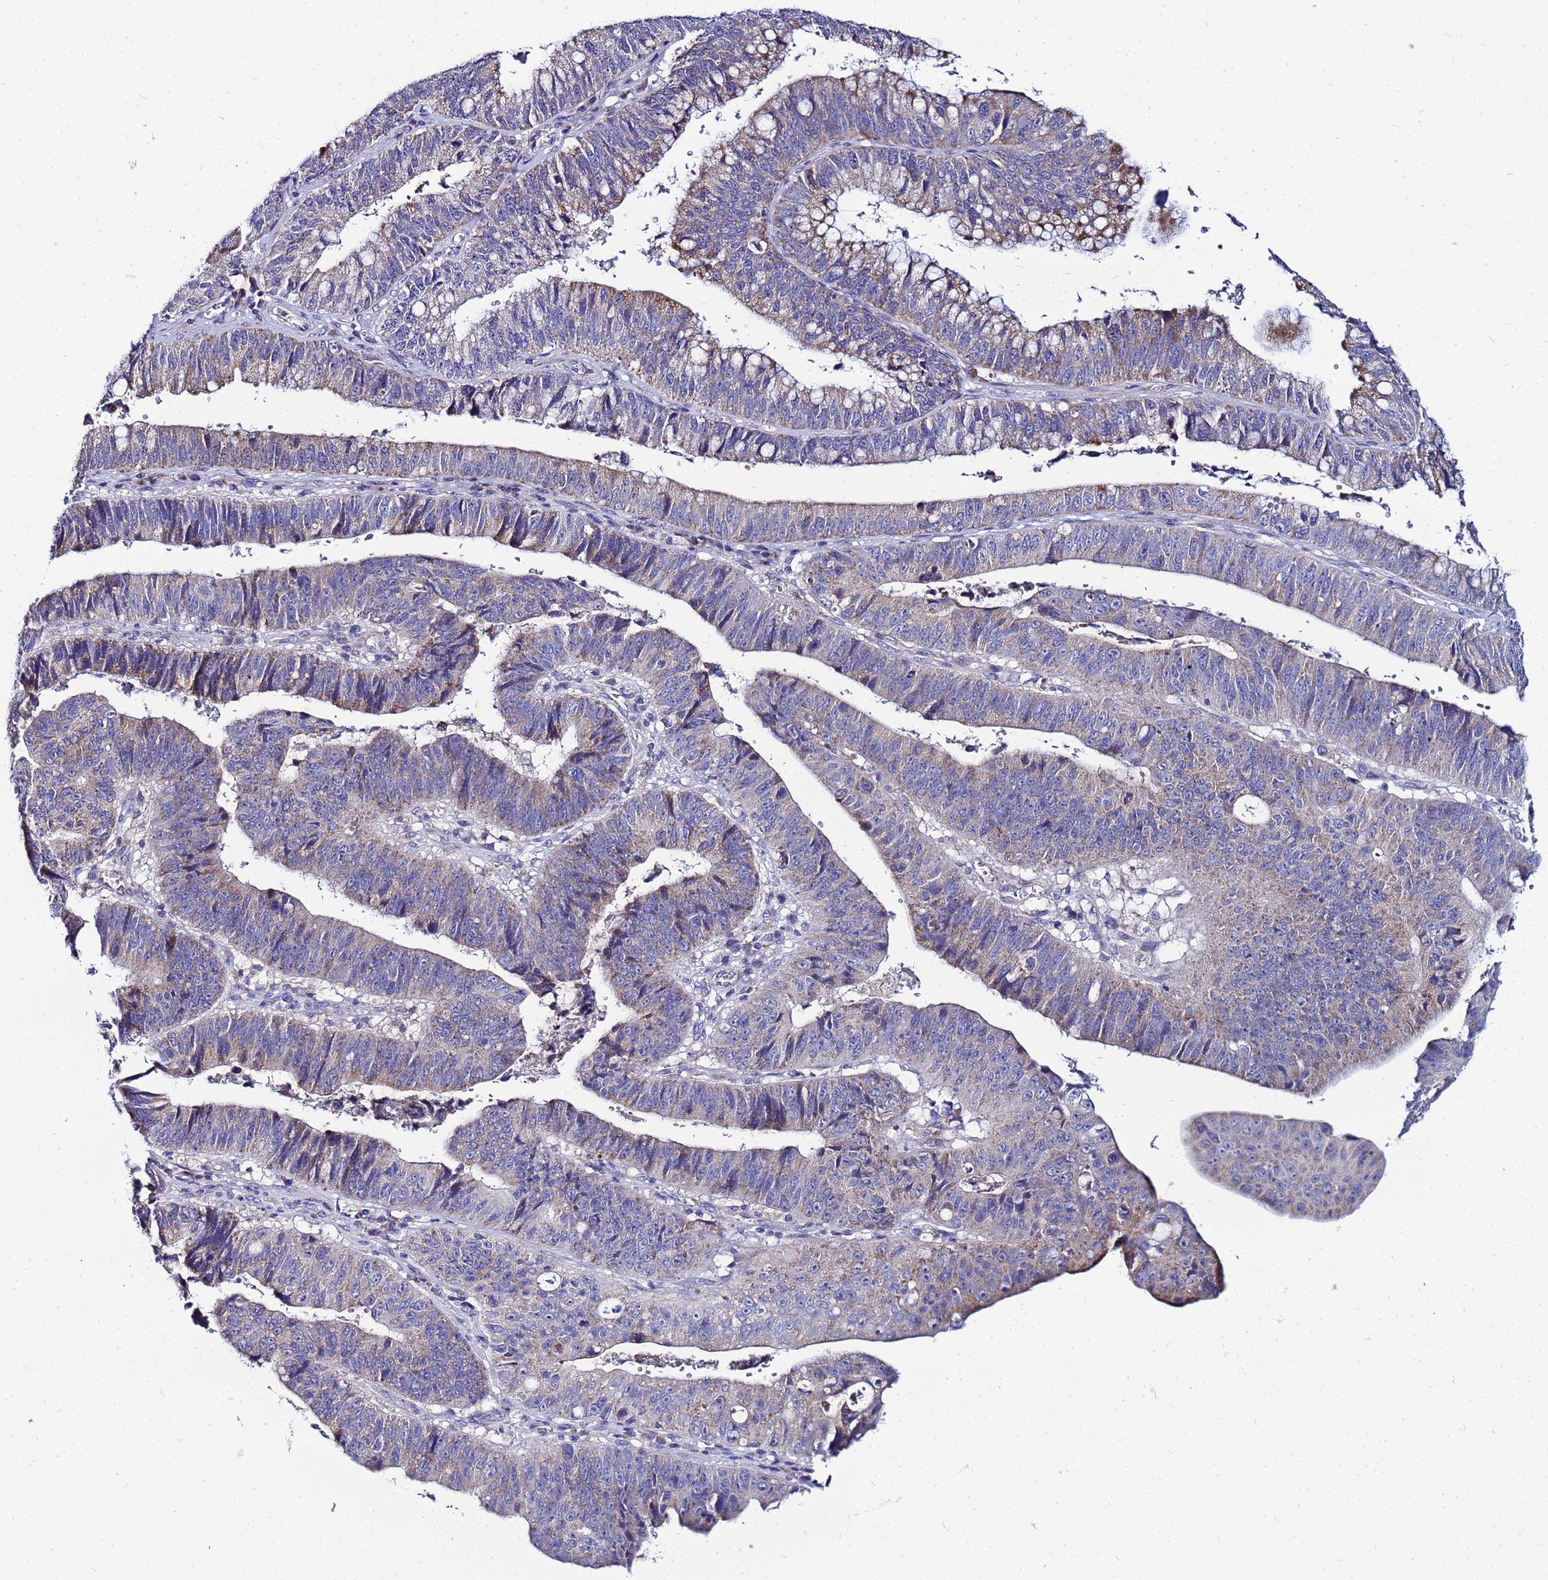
{"staining": {"intensity": "moderate", "quantity": "25%-75%", "location": "cytoplasmic/membranous"}, "tissue": "stomach cancer", "cell_type": "Tumor cells", "image_type": "cancer", "snomed": [{"axis": "morphology", "description": "Adenocarcinoma, NOS"}, {"axis": "topography", "description": "Stomach"}], "caption": "There is medium levels of moderate cytoplasmic/membranous expression in tumor cells of stomach cancer, as demonstrated by immunohistochemical staining (brown color).", "gene": "FAHD2A", "patient": {"sex": "male", "age": 59}}